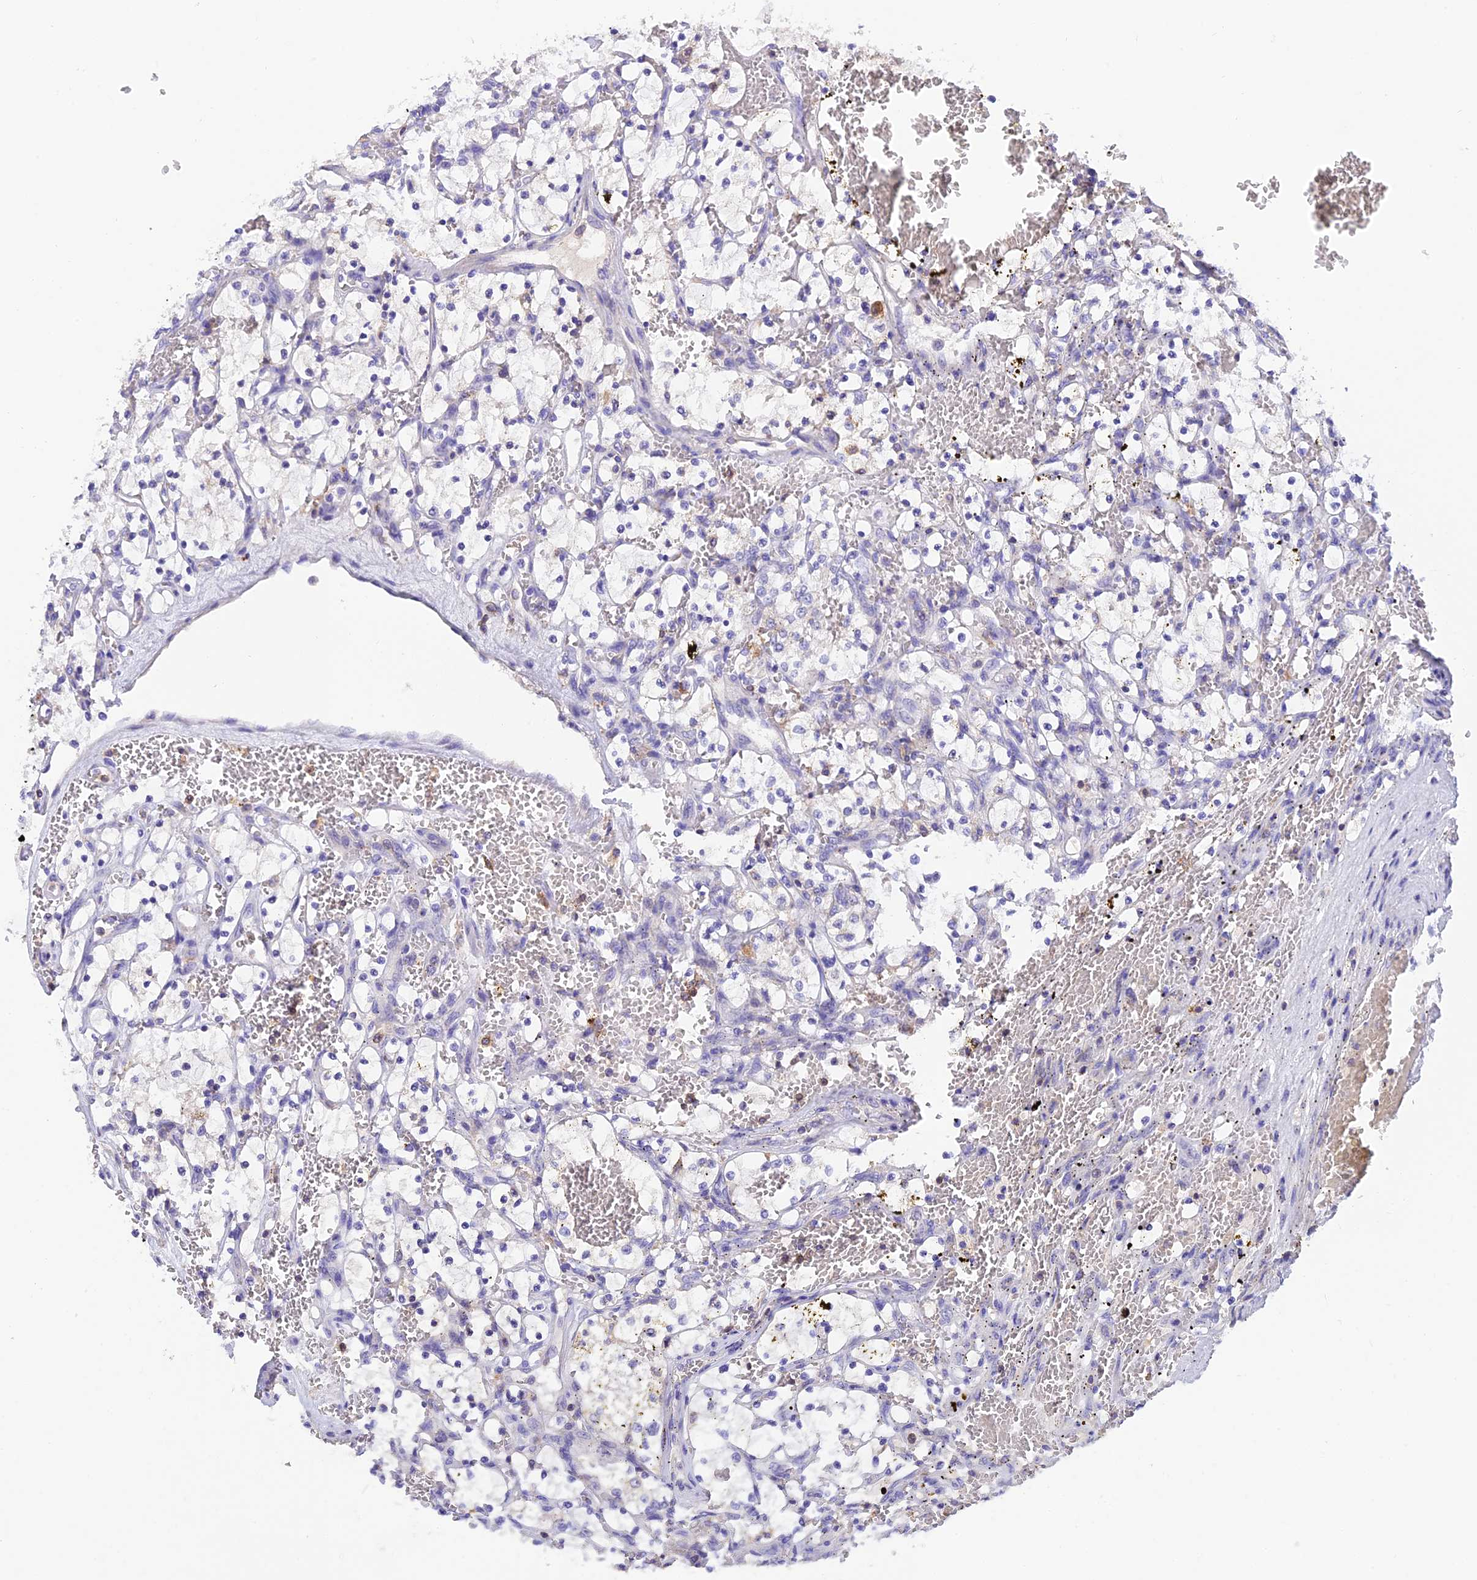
{"staining": {"intensity": "negative", "quantity": "none", "location": "none"}, "tissue": "renal cancer", "cell_type": "Tumor cells", "image_type": "cancer", "snomed": [{"axis": "morphology", "description": "Adenocarcinoma, NOS"}, {"axis": "topography", "description": "Kidney"}], "caption": "There is no significant expression in tumor cells of renal cancer (adenocarcinoma).", "gene": "LPXN", "patient": {"sex": "female", "age": 69}}